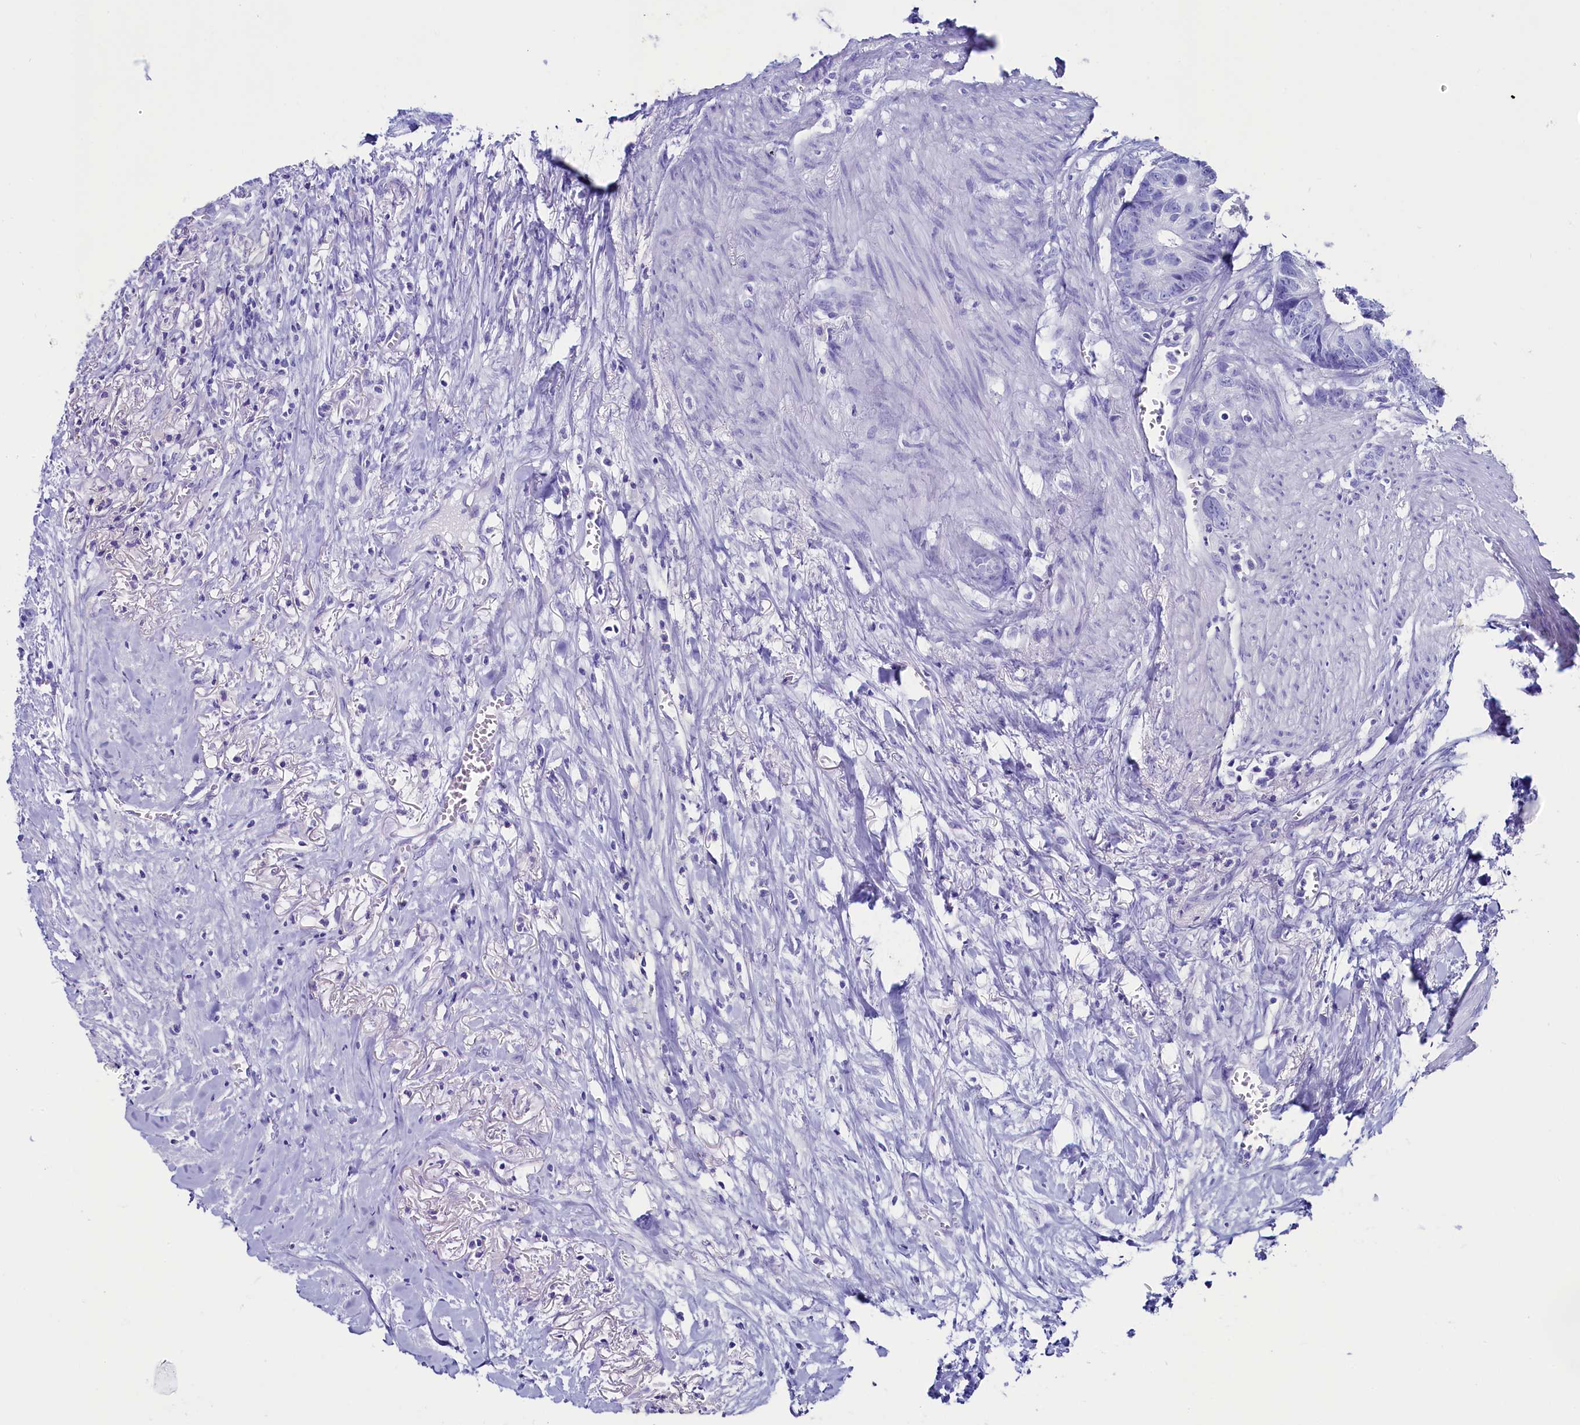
{"staining": {"intensity": "negative", "quantity": "none", "location": "none"}, "tissue": "colorectal cancer", "cell_type": "Tumor cells", "image_type": "cancer", "snomed": [{"axis": "morphology", "description": "Adenocarcinoma, NOS"}, {"axis": "topography", "description": "Colon"}], "caption": "A high-resolution histopathology image shows immunohistochemistry staining of adenocarcinoma (colorectal), which reveals no significant positivity in tumor cells.", "gene": "ANKRD29", "patient": {"sex": "female", "age": 57}}